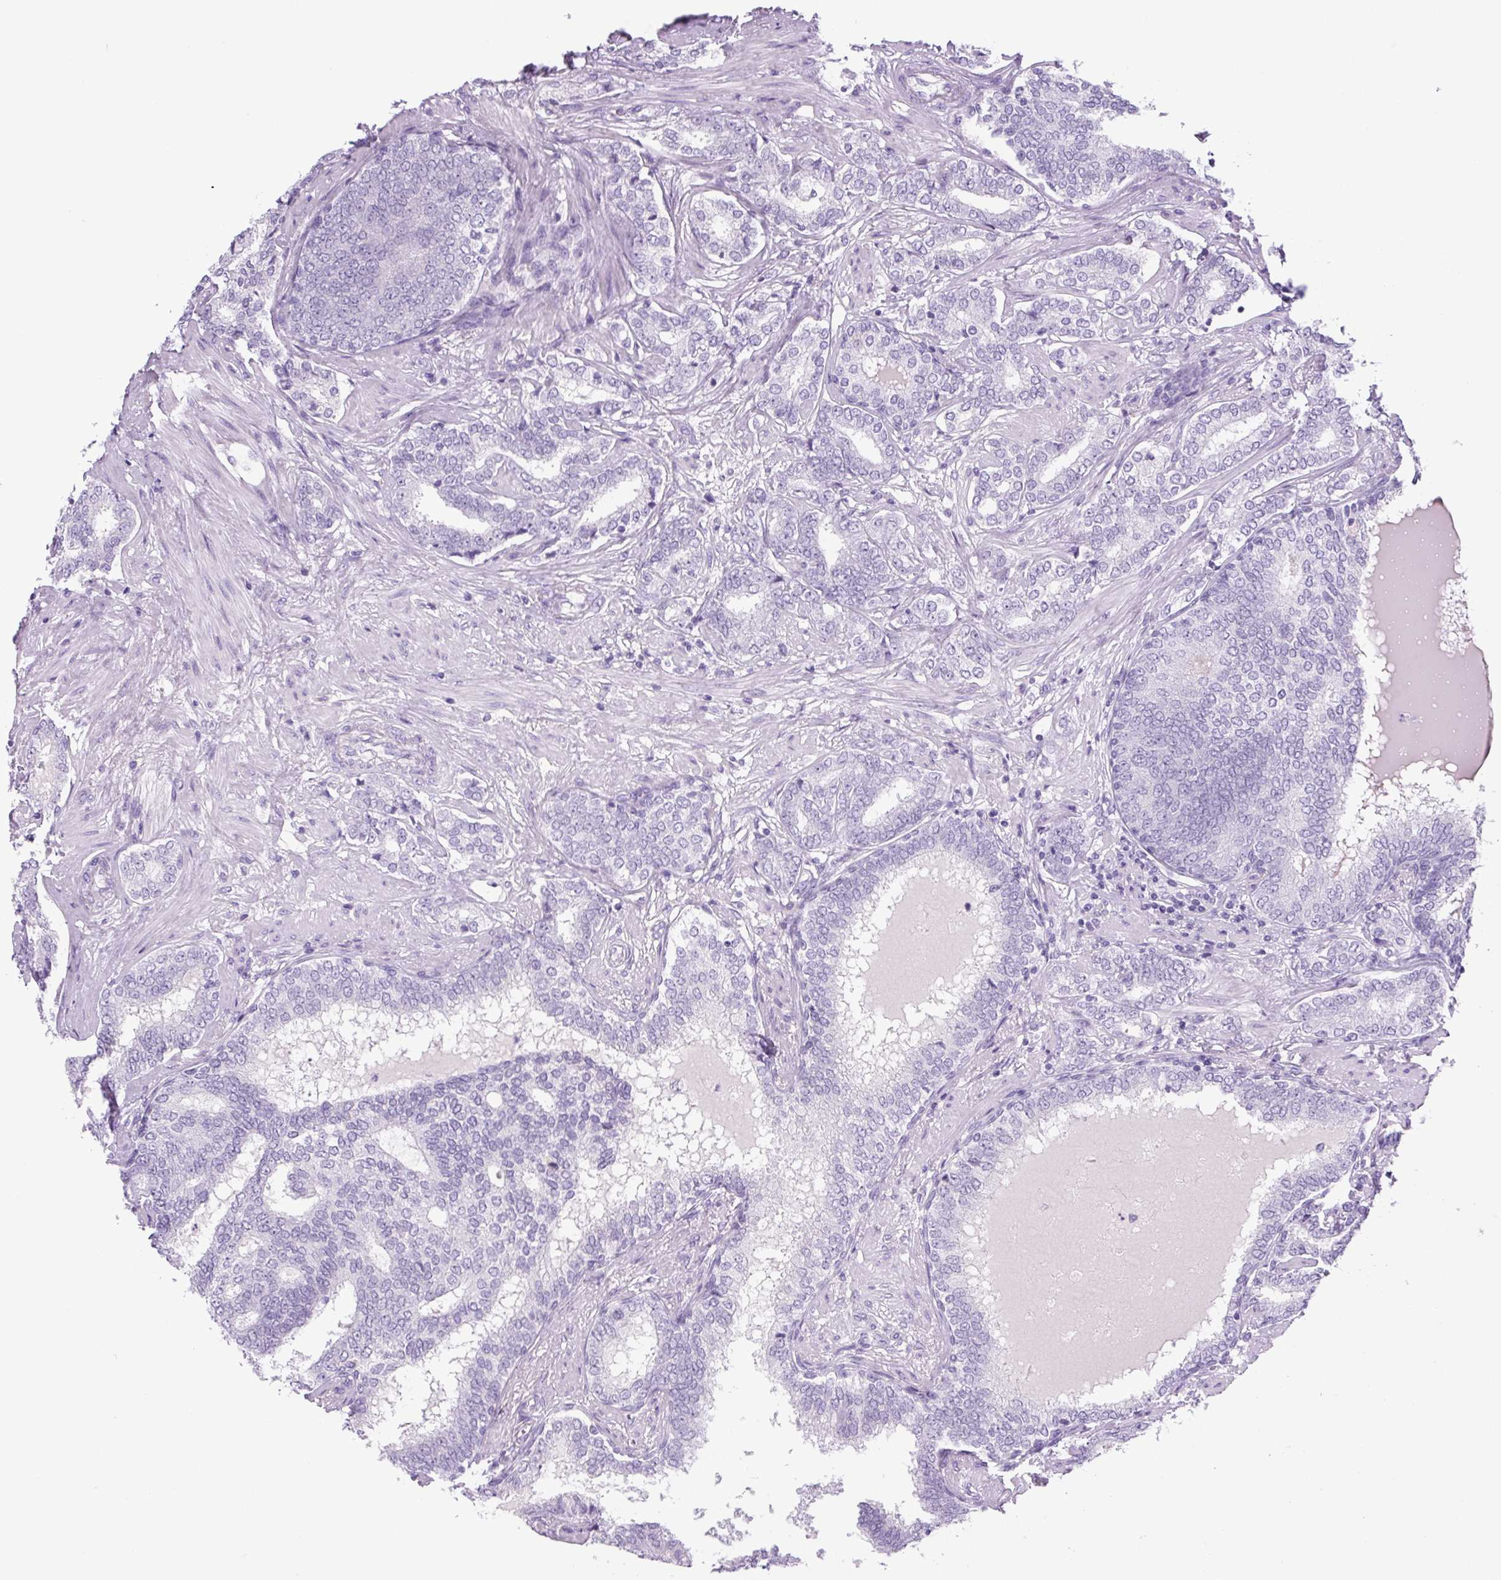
{"staining": {"intensity": "negative", "quantity": "none", "location": "none"}, "tissue": "prostate cancer", "cell_type": "Tumor cells", "image_type": "cancer", "snomed": [{"axis": "morphology", "description": "Adenocarcinoma, High grade"}, {"axis": "topography", "description": "Prostate"}], "caption": "An IHC photomicrograph of prostate adenocarcinoma (high-grade) is shown. There is no staining in tumor cells of prostate adenocarcinoma (high-grade). (Brightfield microscopy of DAB (3,3'-diaminobenzidine) IHC at high magnification).", "gene": "PRRT1", "patient": {"sex": "male", "age": 72}}